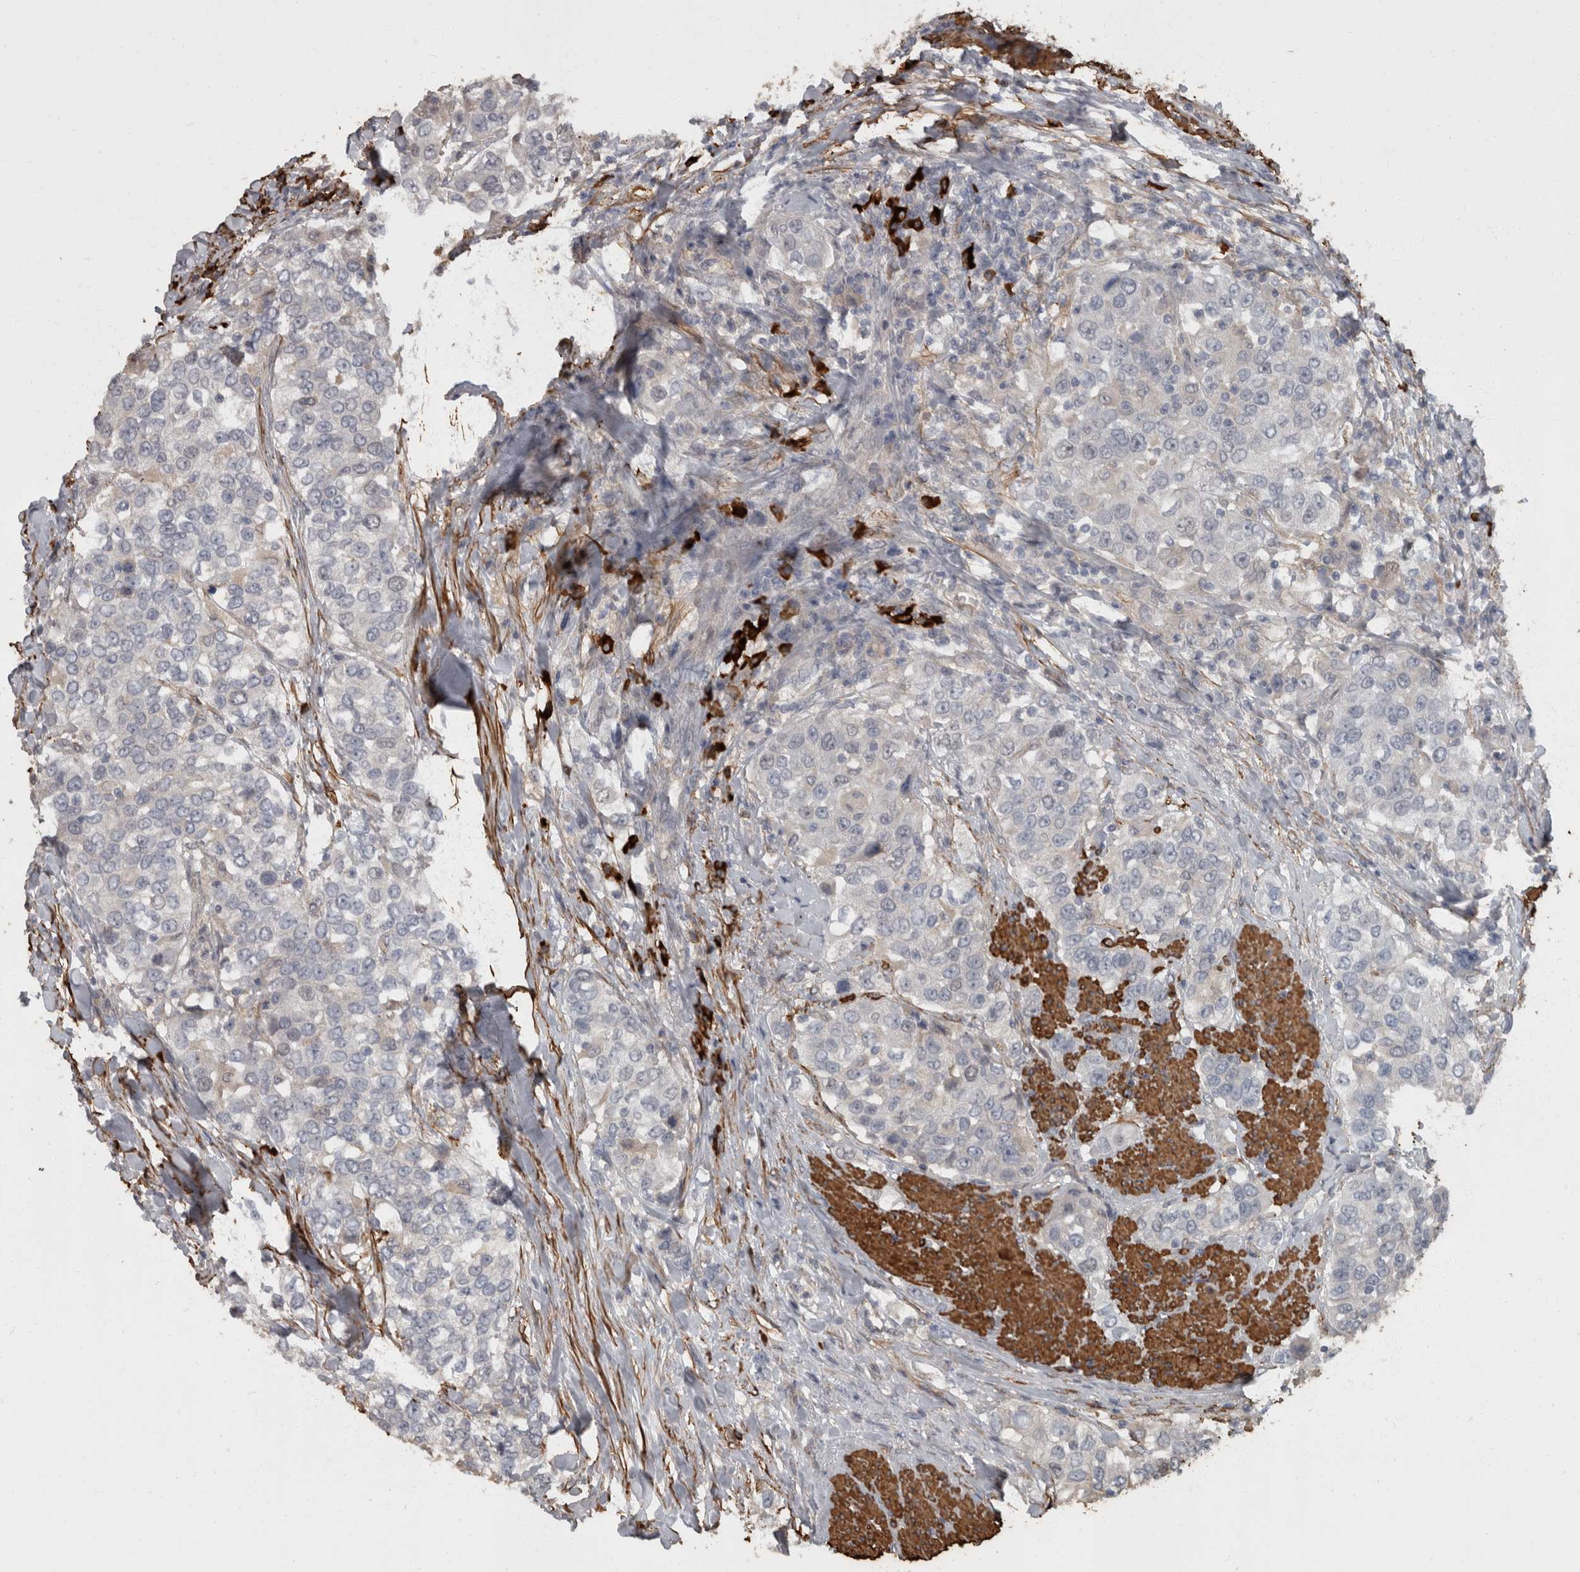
{"staining": {"intensity": "negative", "quantity": "none", "location": "none"}, "tissue": "urothelial cancer", "cell_type": "Tumor cells", "image_type": "cancer", "snomed": [{"axis": "morphology", "description": "Urothelial carcinoma, High grade"}, {"axis": "topography", "description": "Urinary bladder"}], "caption": "This is an IHC micrograph of high-grade urothelial carcinoma. There is no positivity in tumor cells.", "gene": "MASTL", "patient": {"sex": "female", "age": 80}}